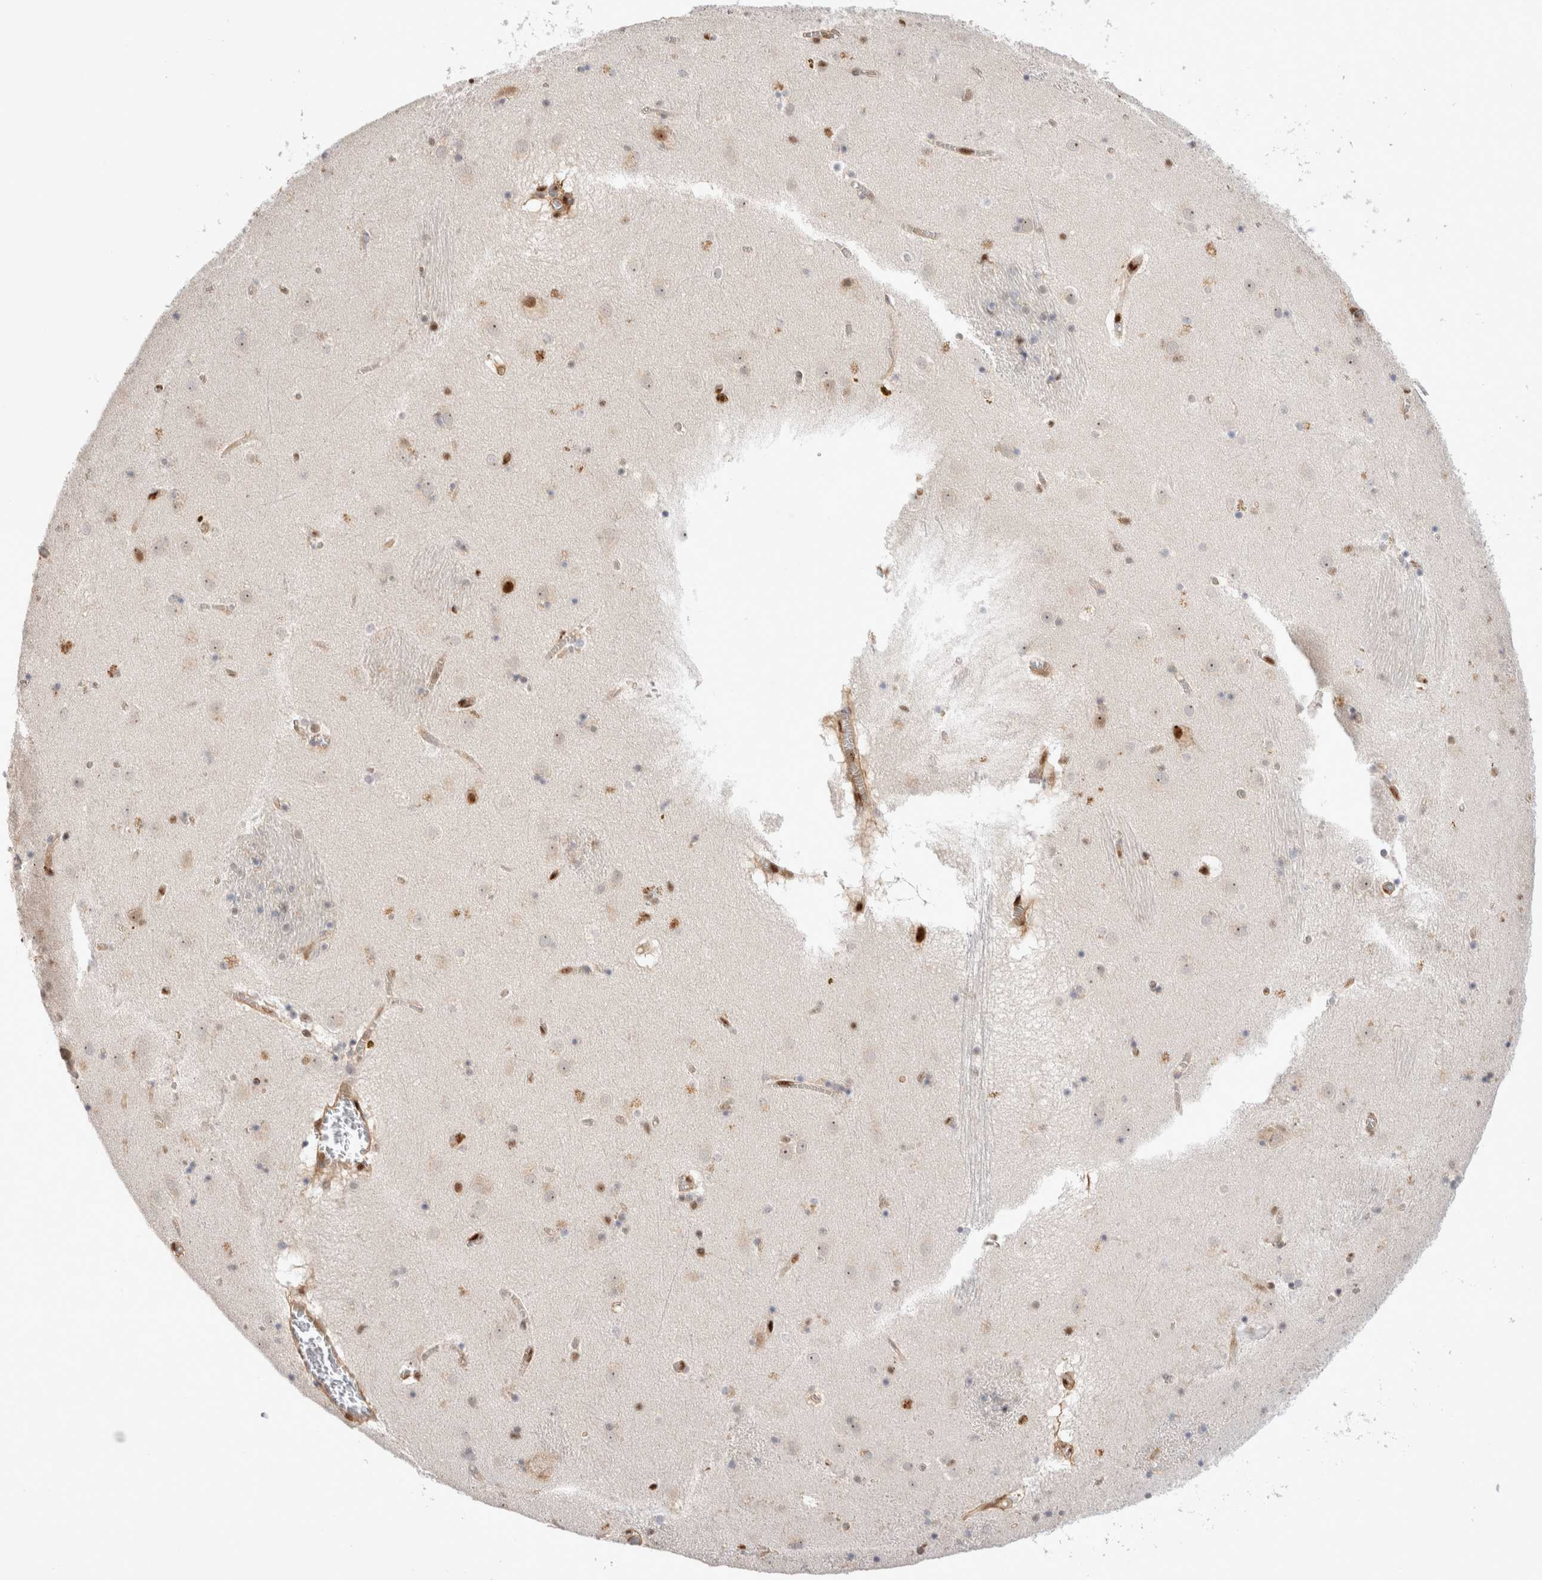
{"staining": {"intensity": "moderate", "quantity": "<25%", "location": "nuclear"}, "tissue": "caudate", "cell_type": "Glial cells", "image_type": "normal", "snomed": [{"axis": "morphology", "description": "Normal tissue, NOS"}, {"axis": "topography", "description": "Lateral ventricle wall"}], "caption": "Caudate stained with DAB immunohistochemistry (IHC) displays low levels of moderate nuclear expression in about <25% of glial cells. Immunohistochemistry (ihc) stains the protein of interest in brown and the nuclei are stained blue.", "gene": "TCF4", "patient": {"sex": "male", "age": 70}}